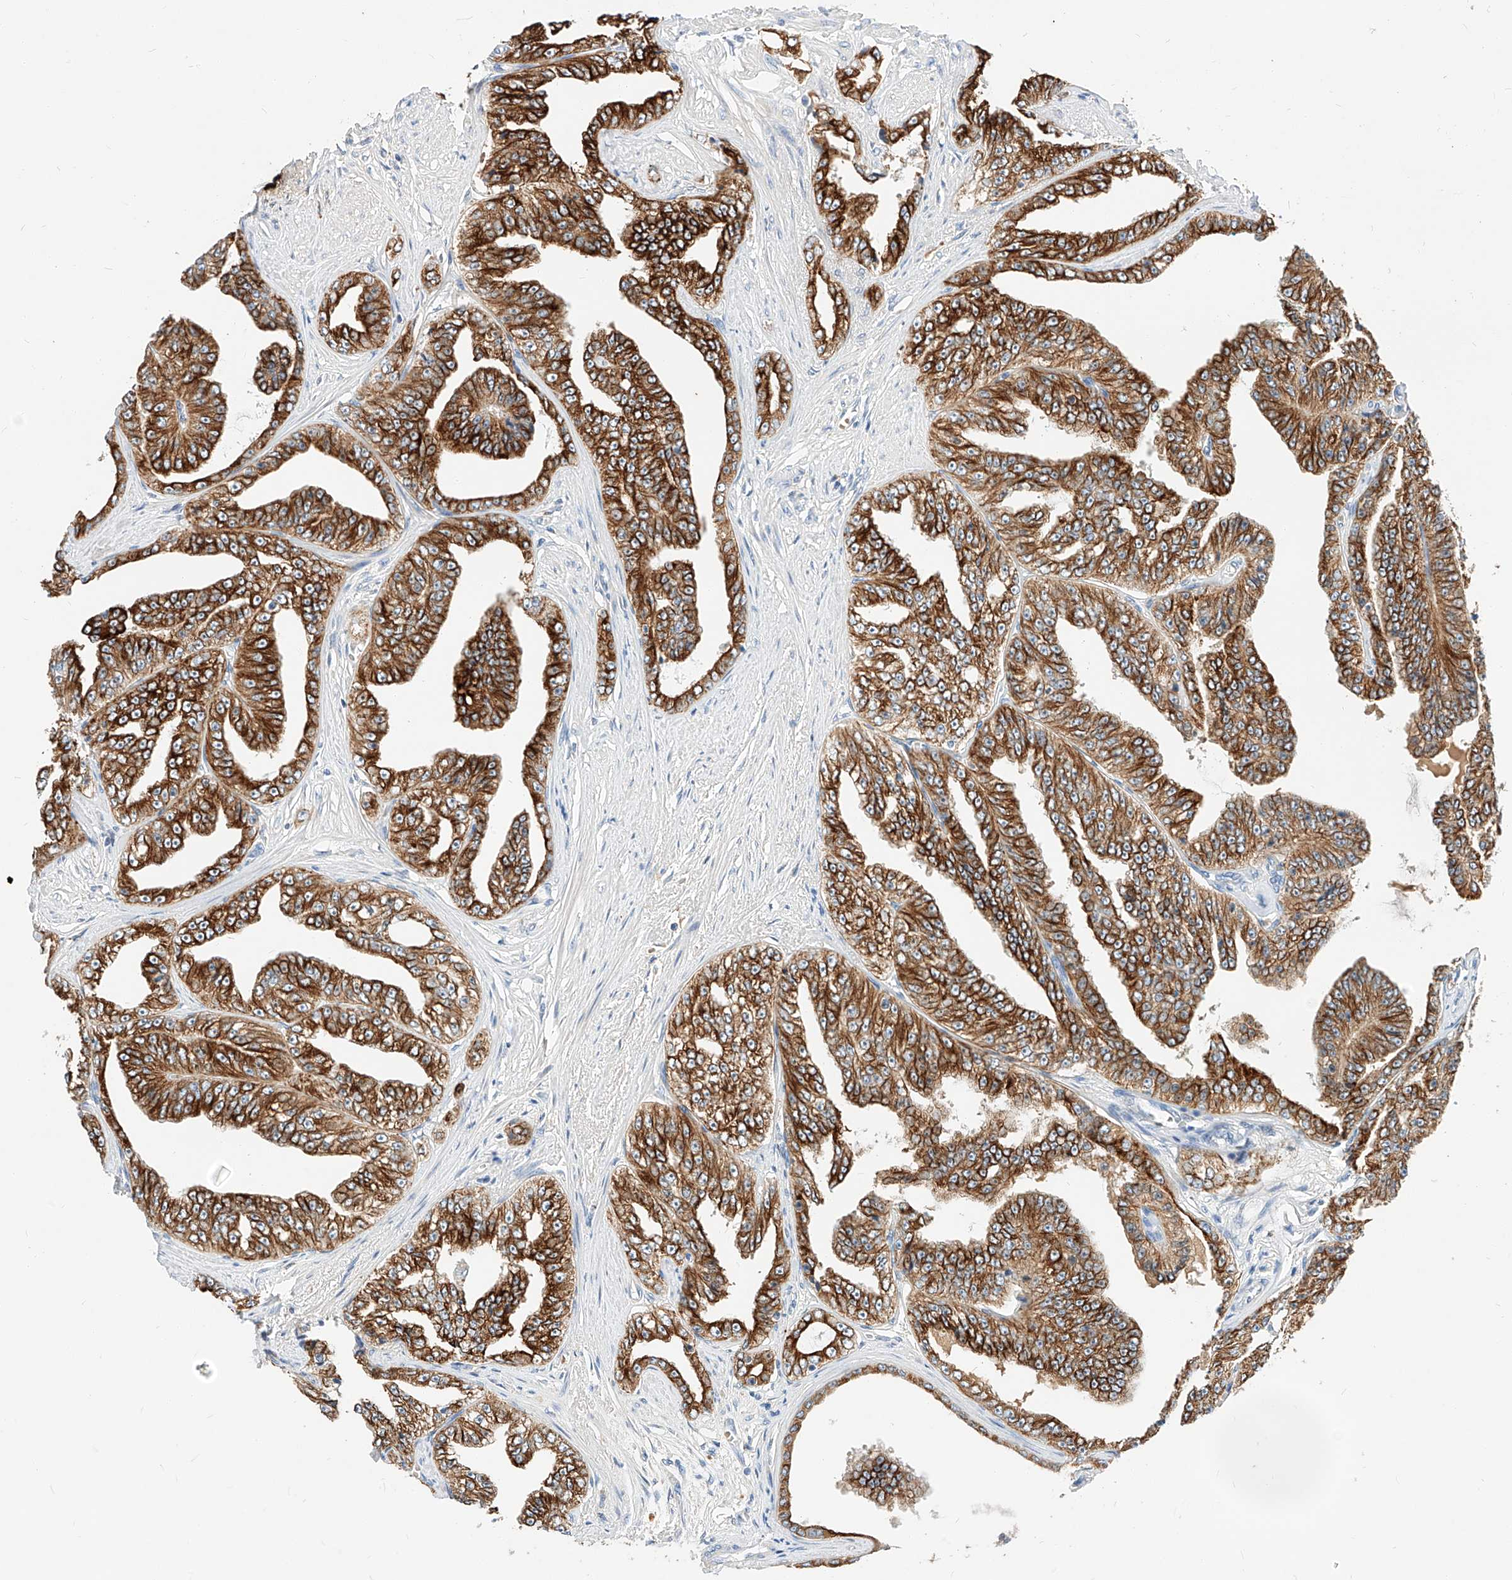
{"staining": {"intensity": "strong", "quantity": ">75%", "location": "cytoplasmic/membranous"}, "tissue": "prostate cancer", "cell_type": "Tumor cells", "image_type": "cancer", "snomed": [{"axis": "morphology", "description": "Adenocarcinoma, High grade"}, {"axis": "topography", "description": "Prostate"}], "caption": "Prostate cancer stained for a protein (brown) demonstrates strong cytoplasmic/membranous positive positivity in approximately >75% of tumor cells.", "gene": "MAP7", "patient": {"sex": "male", "age": 71}}